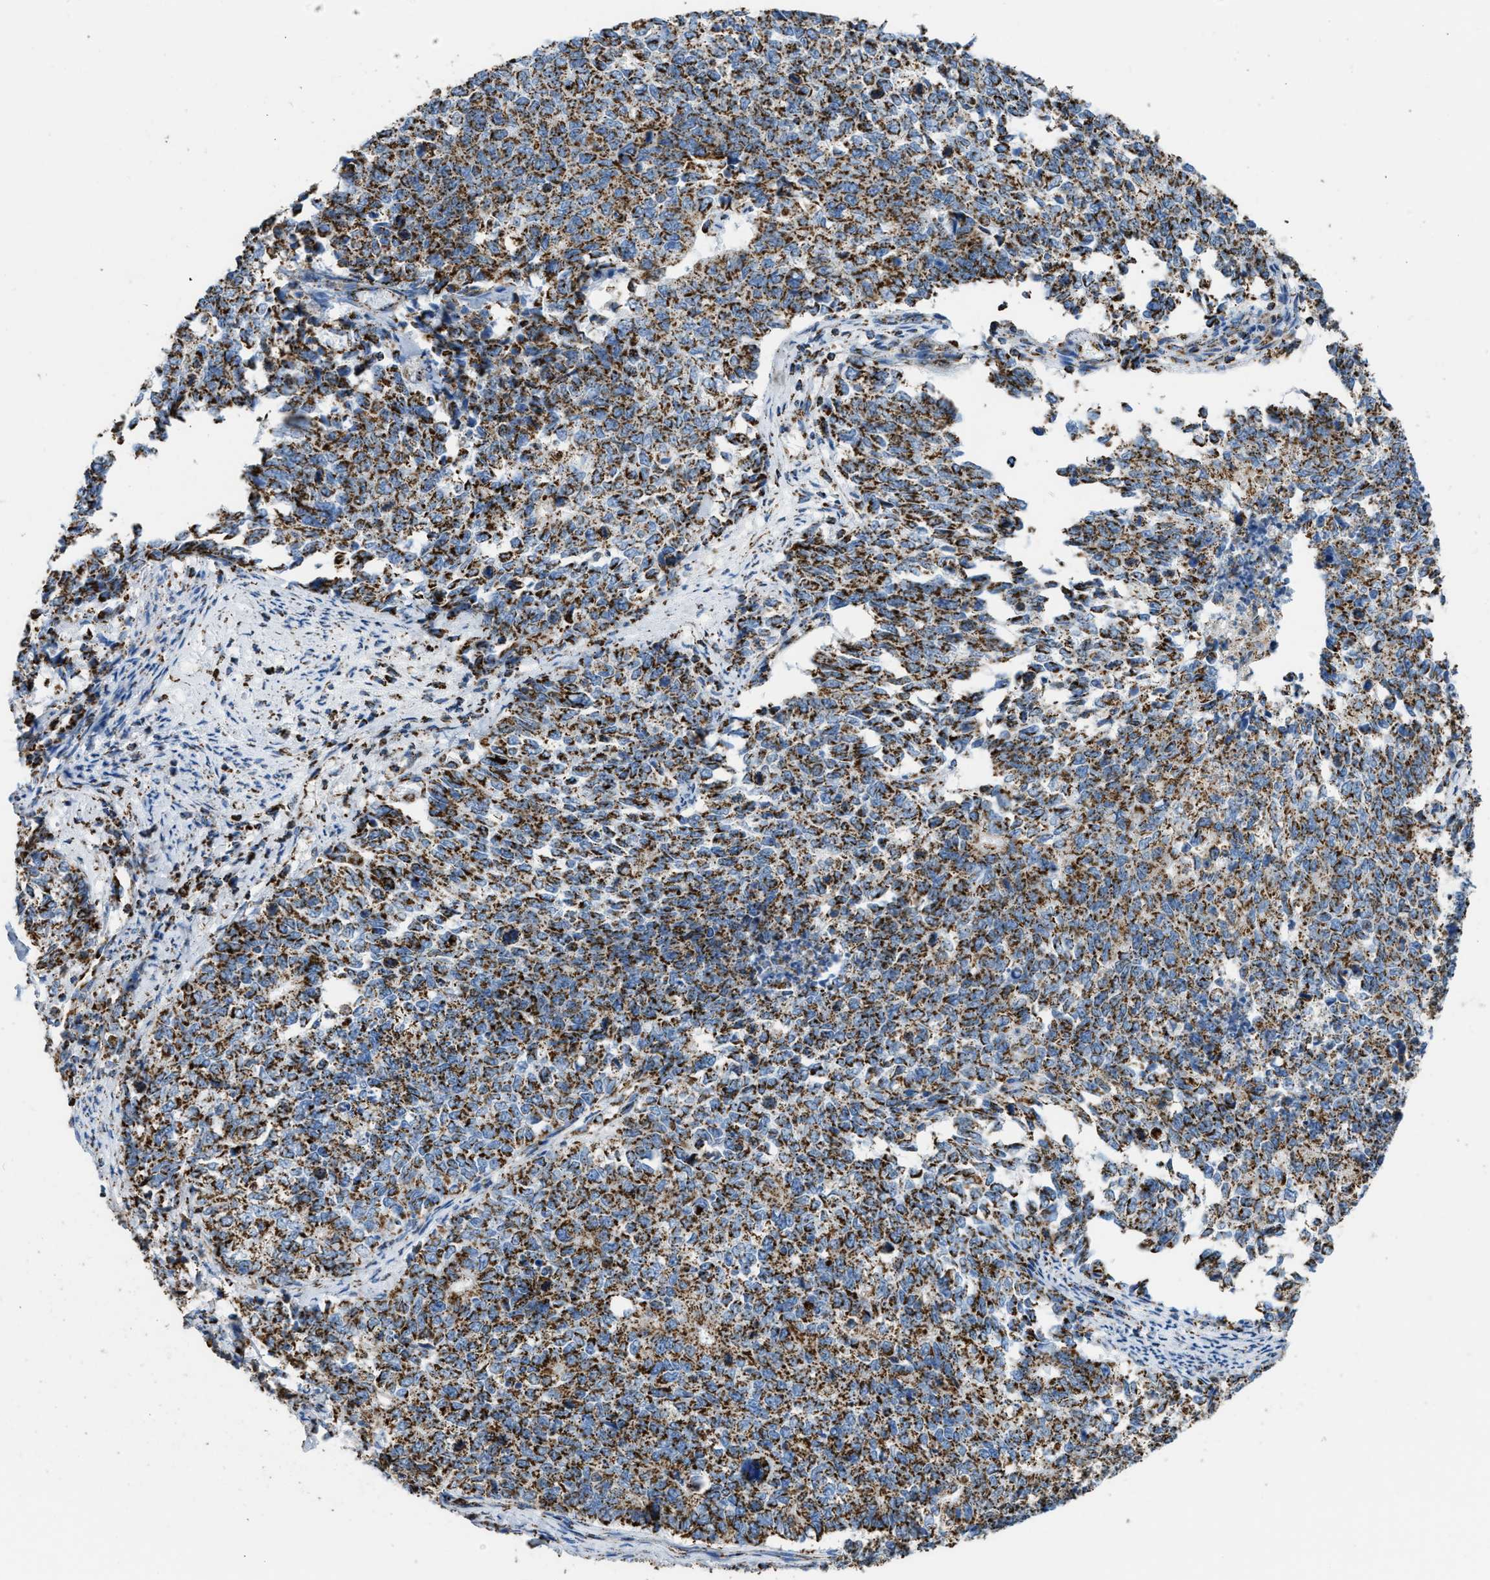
{"staining": {"intensity": "strong", "quantity": ">75%", "location": "cytoplasmic/membranous"}, "tissue": "cervical cancer", "cell_type": "Tumor cells", "image_type": "cancer", "snomed": [{"axis": "morphology", "description": "Squamous cell carcinoma, NOS"}, {"axis": "topography", "description": "Cervix"}], "caption": "Cervical cancer was stained to show a protein in brown. There is high levels of strong cytoplasmic/membranous expression in approximately >75% of tumor cells. (DAB IHC with brightfield microscopy, high magnification).", "gene": "ETFB", "patient": {"sex": "female", "age": 63}}